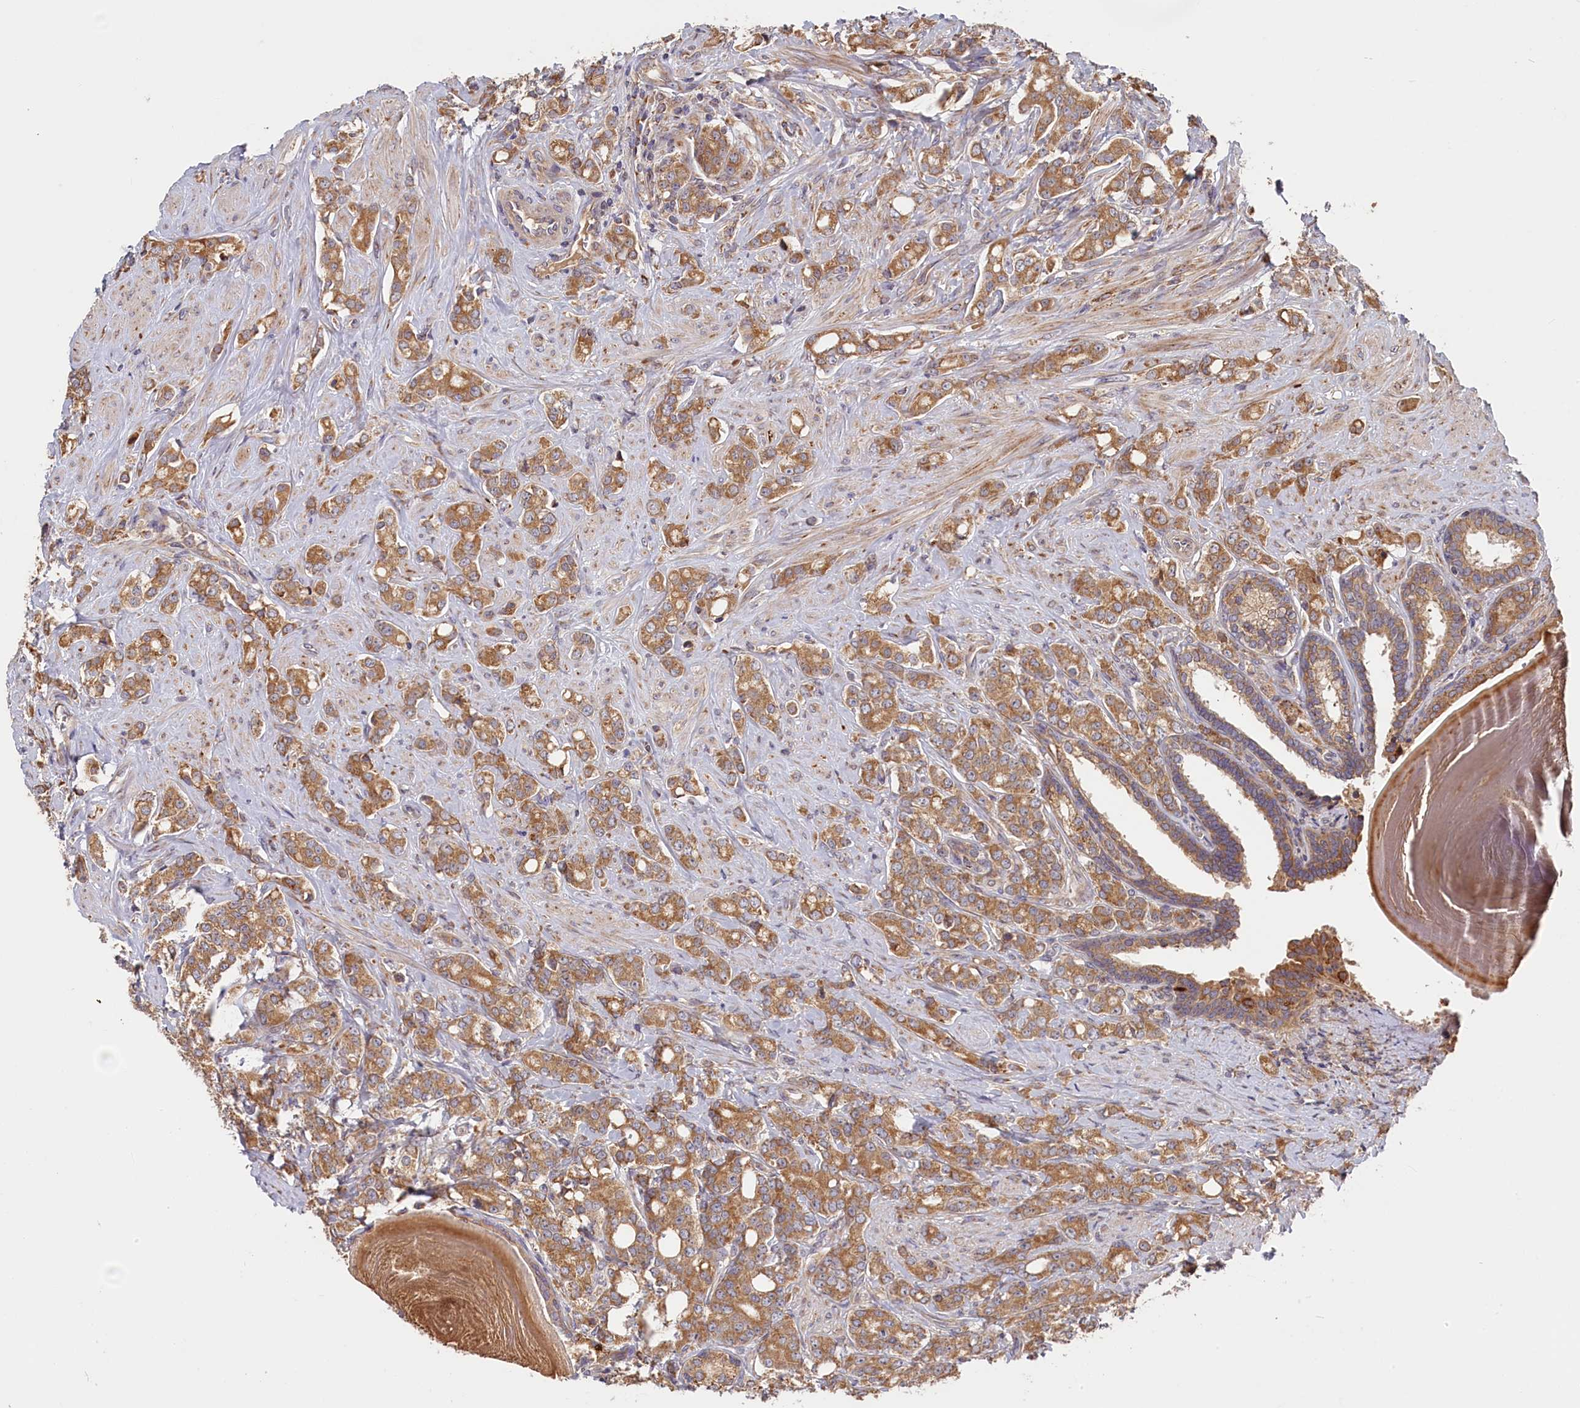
{"staining": {"intensity": "moderate", "quantity": ">75%", "location": "cytoplasmic/membranous"}, "tissue": "prostate cancer", "cell_type": "Tumor cells", "image_type": "cancer", "snomed": [{"axis": "morphology", "description": "Adenocarcinoma, High grade"}, {"axis": "topography", "description": "Prostate"}], "caption": "The immunohistochemical stain highlights moderate cytoplasmic/membranous positivity in tumor cells of prostate cancer tissue.", "gene": "CEP44", "patient": {"sex": "male", "age": 62}}